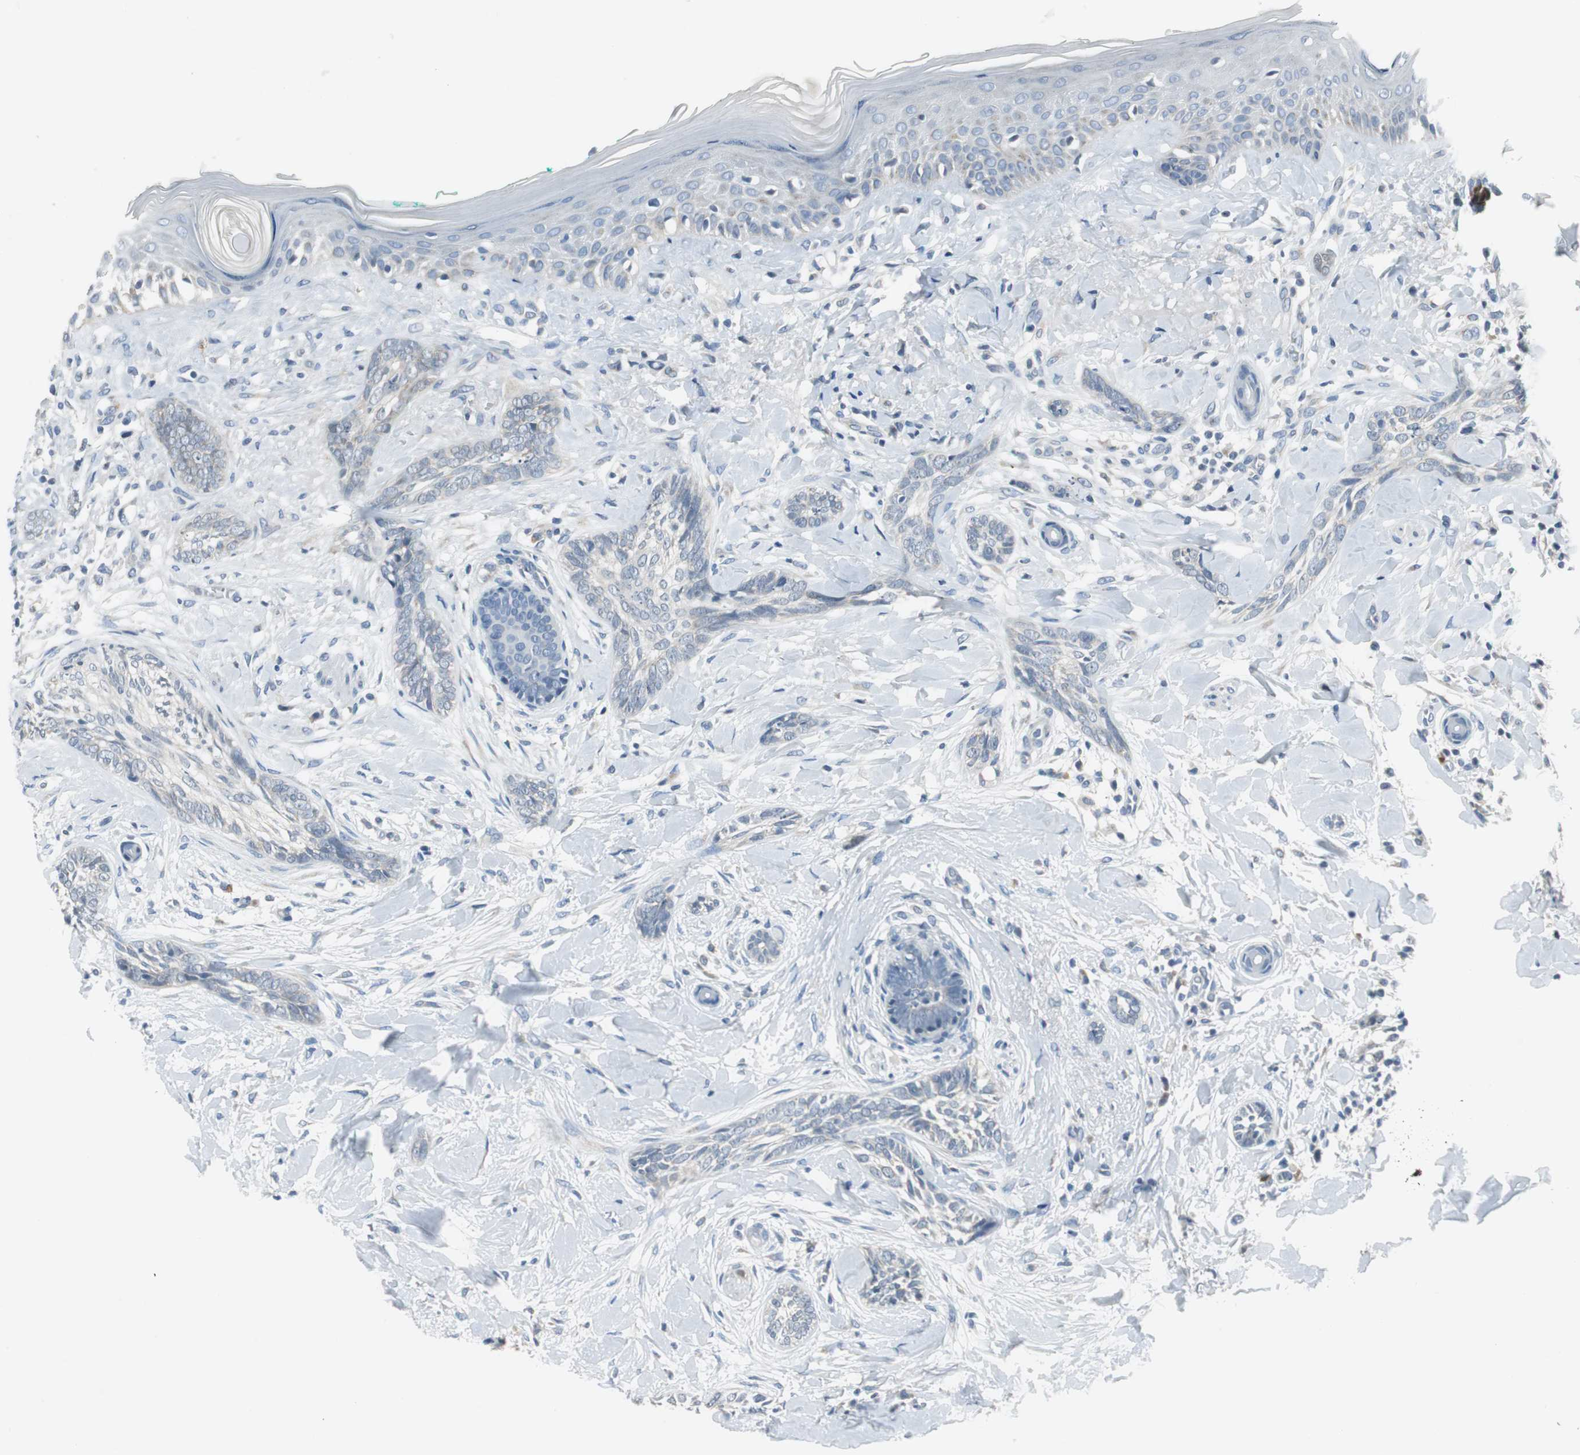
{"staining": {"intensity": "negative", "quantity": "none", "location": "none"}, "tissue": "skin cancer", "cell_type": "Tumor cells", "image_type": "cancer", "snomed": [{"axis": "morphology", "description": "Basal cell carcinoma"}, {"axis": "topography", "description": "Skin"}], "caption": "Tumor cells show no significant protein positivity in basal cell carcinoma (skin).", "gene": "PLAA", "patient": {"sex": "female", "age": 58}}